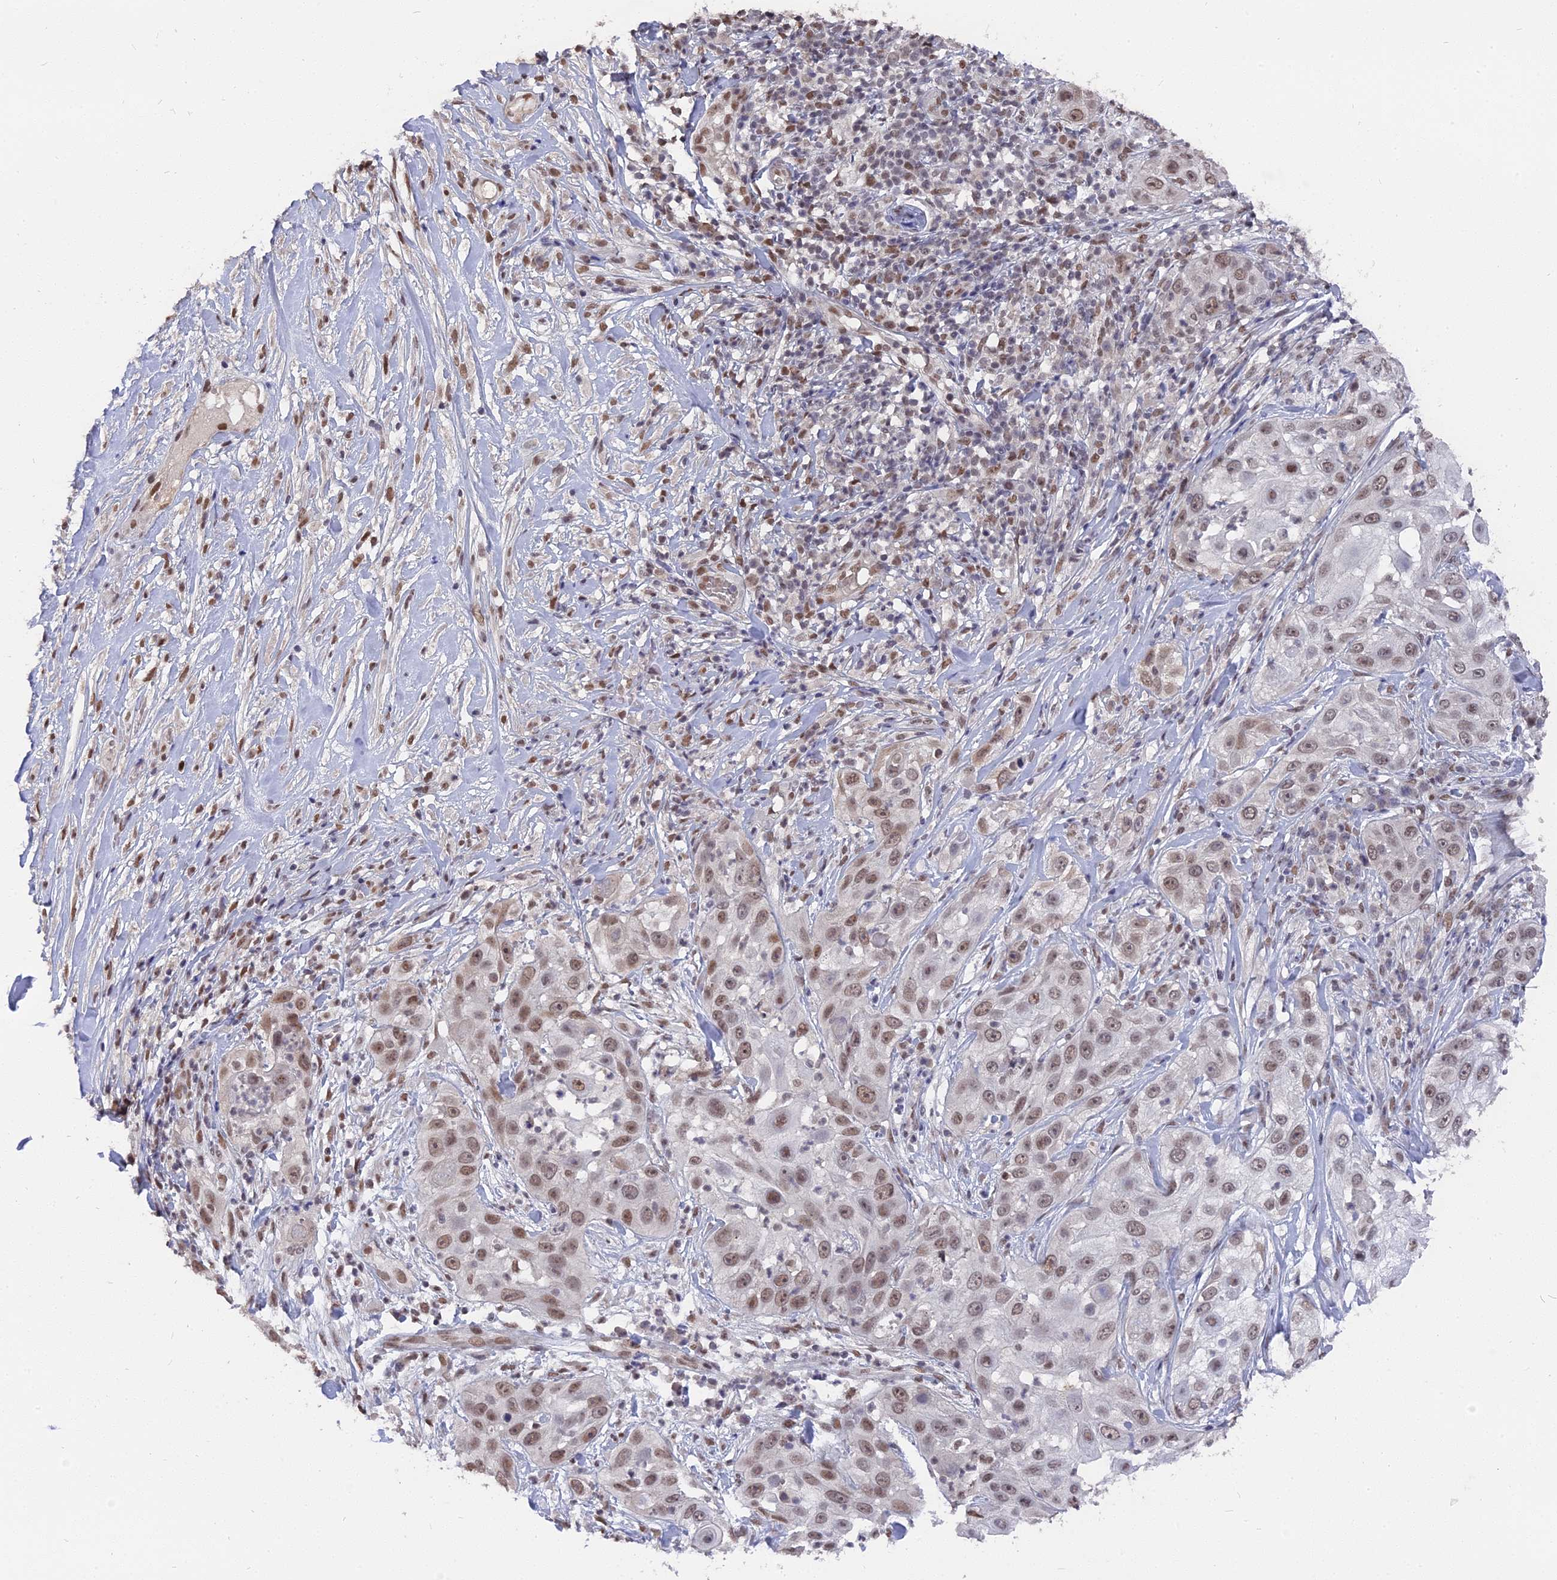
{"staining": {"intensity": "moderate", "quantity": ">75%", "location": "nuclear"}, "tissue": "skin cancer", "cell_type": "Tumor cells", "image_type": "cancer", "snomed": [{"axis": "morphology", "description": "Squamous cell carcinoma, NOS"}, {"axis": "topography", "description": "Skin"}], "caption": "Skin cancer (squamous cell carcinoma) stained for a protein (brown) reveals moderate nuclear positive staining in approximately >75% of tumor cells.", "gene": "NR1H3", "patient": {"sex": "female", "age": 44}}